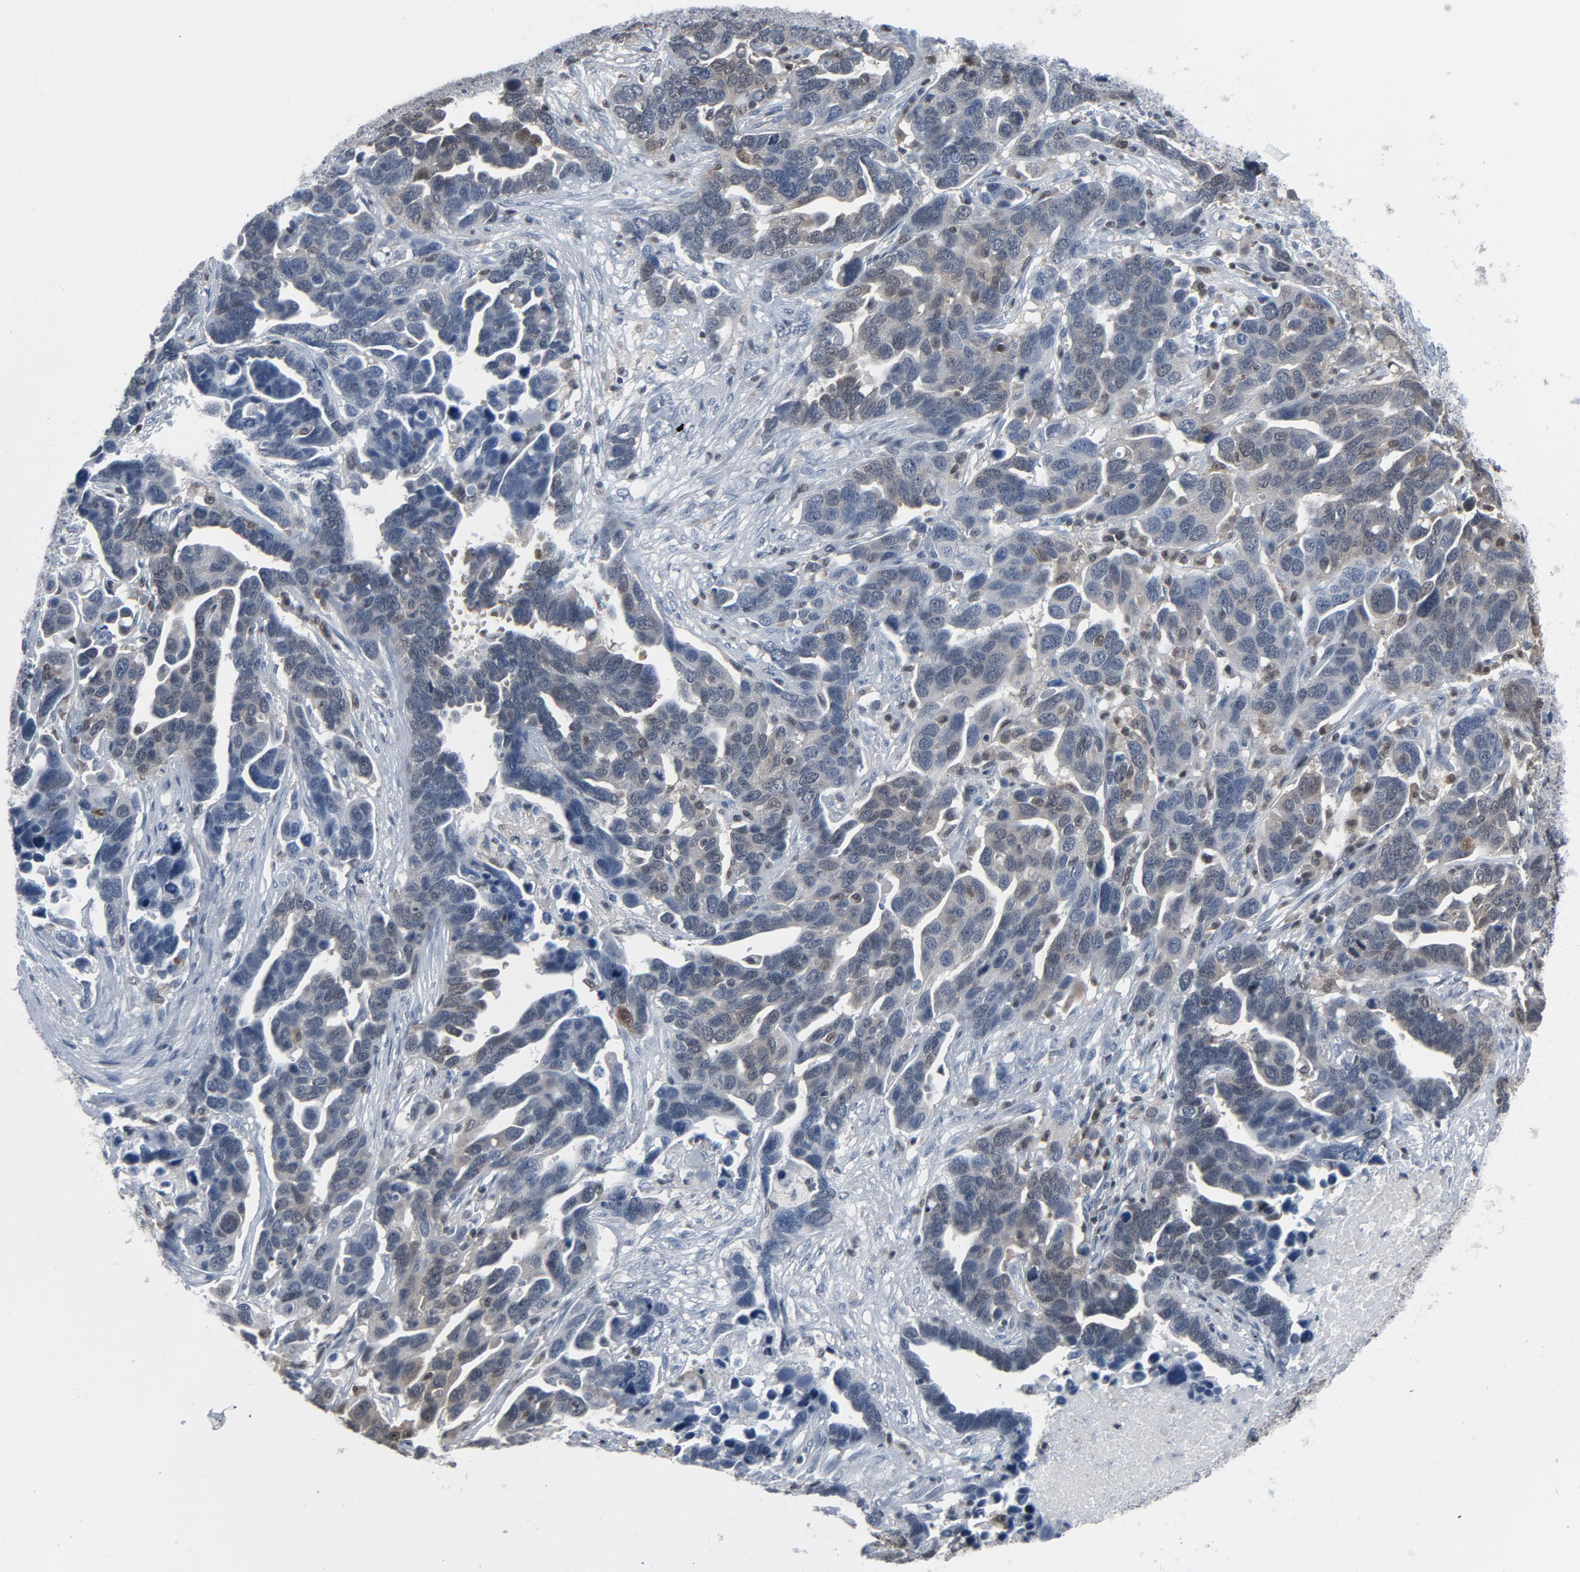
{"staining": {"intensity": "weak", "quantity": "<25%", "location": "cytoplasmic/membranous"}, "tissue": "ovarian cancer", "cell_type": "Tumor cells", "image_type": "cancer", "snomed": [{"axis": "morphology", "description": "Cystadenocarcinoma, serous, NOS"}, {"axis": "topography", "description": "Ovary"}], "caption": "A micrograph of human ovarian cancer is negative for staining in tumor cells.", "gene": "STAT5A", "patient": {"sex": "female", "age": 54}}